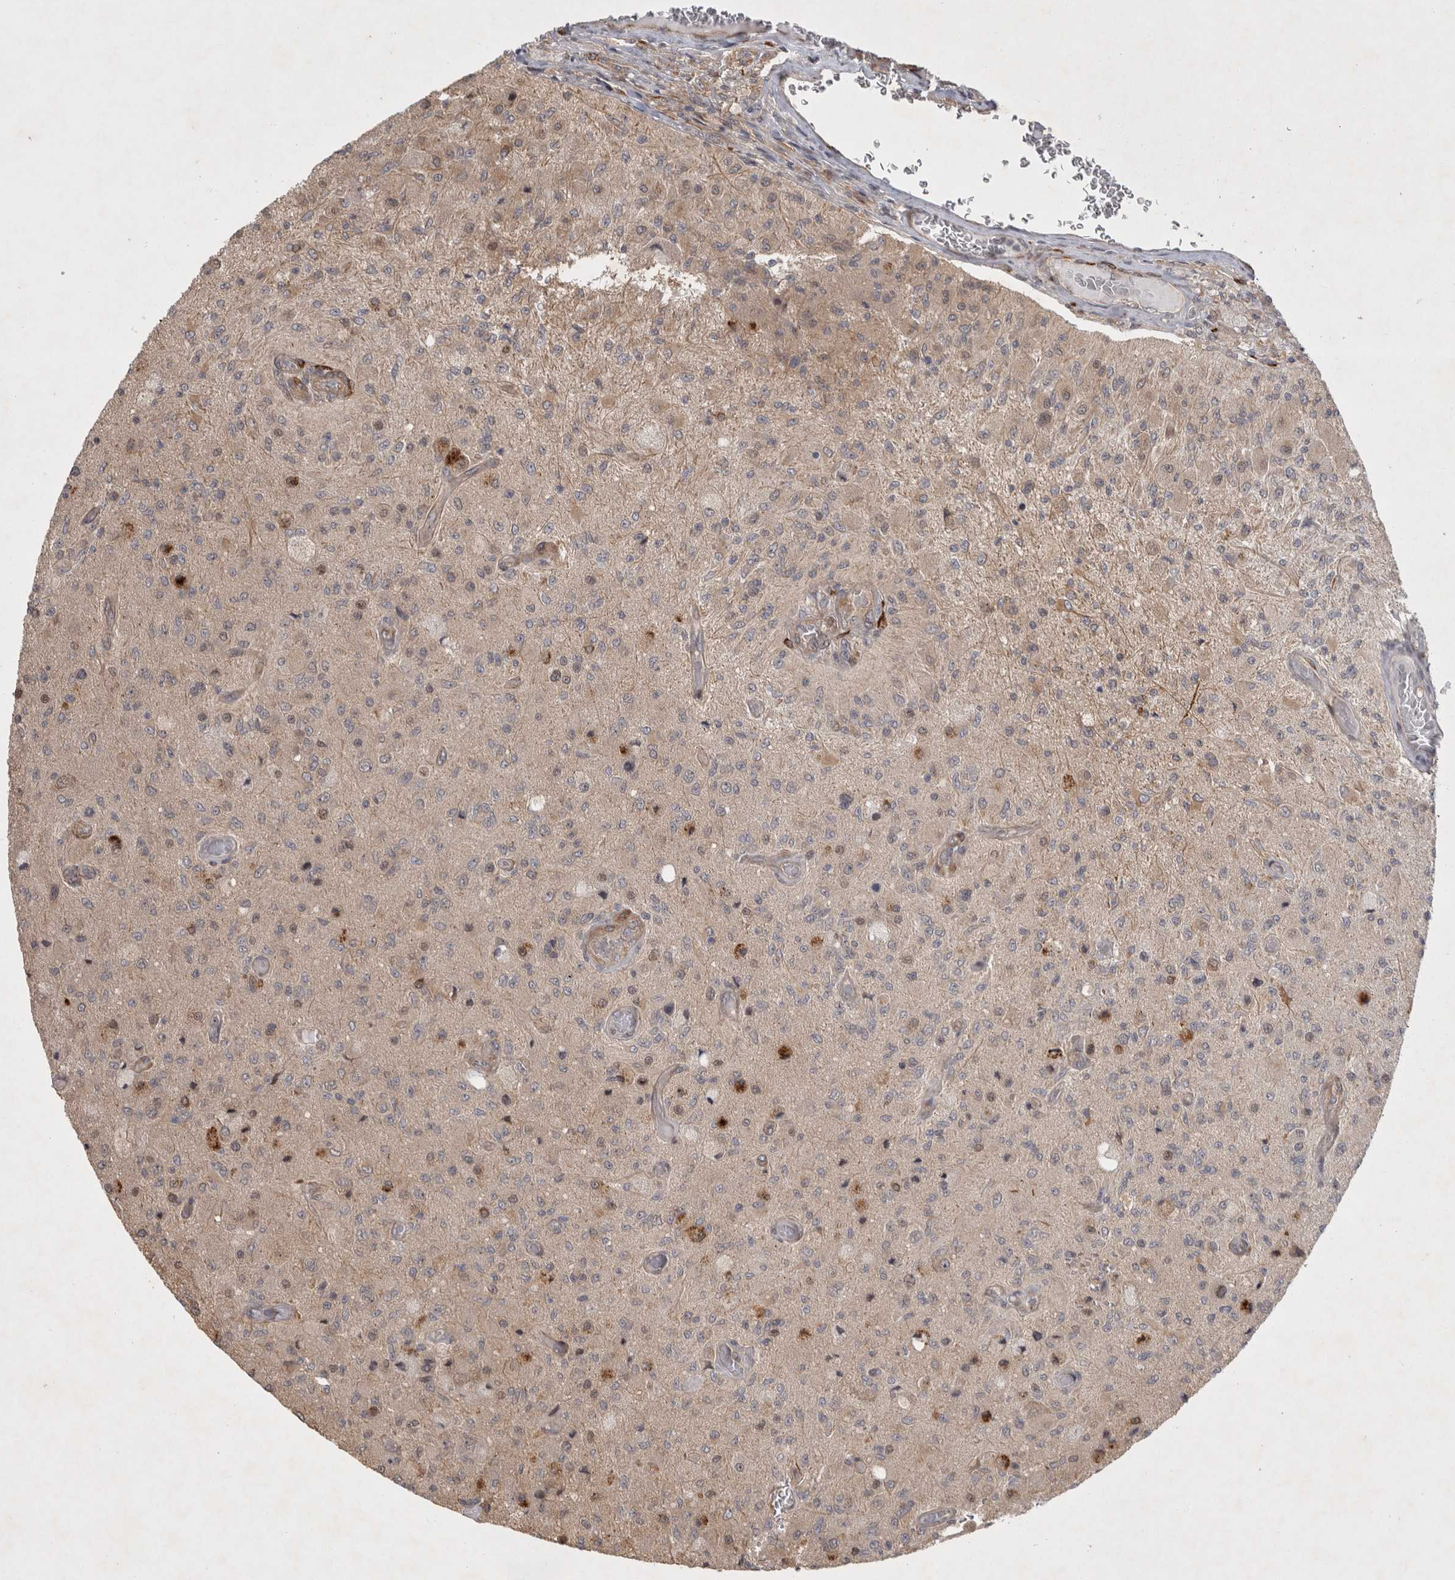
{"staining": {"intensity": "negative", "quantity": "none", "location": "none"}, "tissue": "glioma", "cell_type": "Tumor cells", "image_type": "cancer", "snomed": [{"axis": "morphology", "description": "Normal tissue, NOS"}, {"axis": "morphology", "description": "Glioma, malignant, High grade"}, {"axis": "topography", "description": "Cerebral cortex"}], "caption": "Glioma was stained to show a protein in brown. There is no significant staining in tumor cells.", "gene": "ZNF318", "patient": {"sex": "male", "age": 77}}